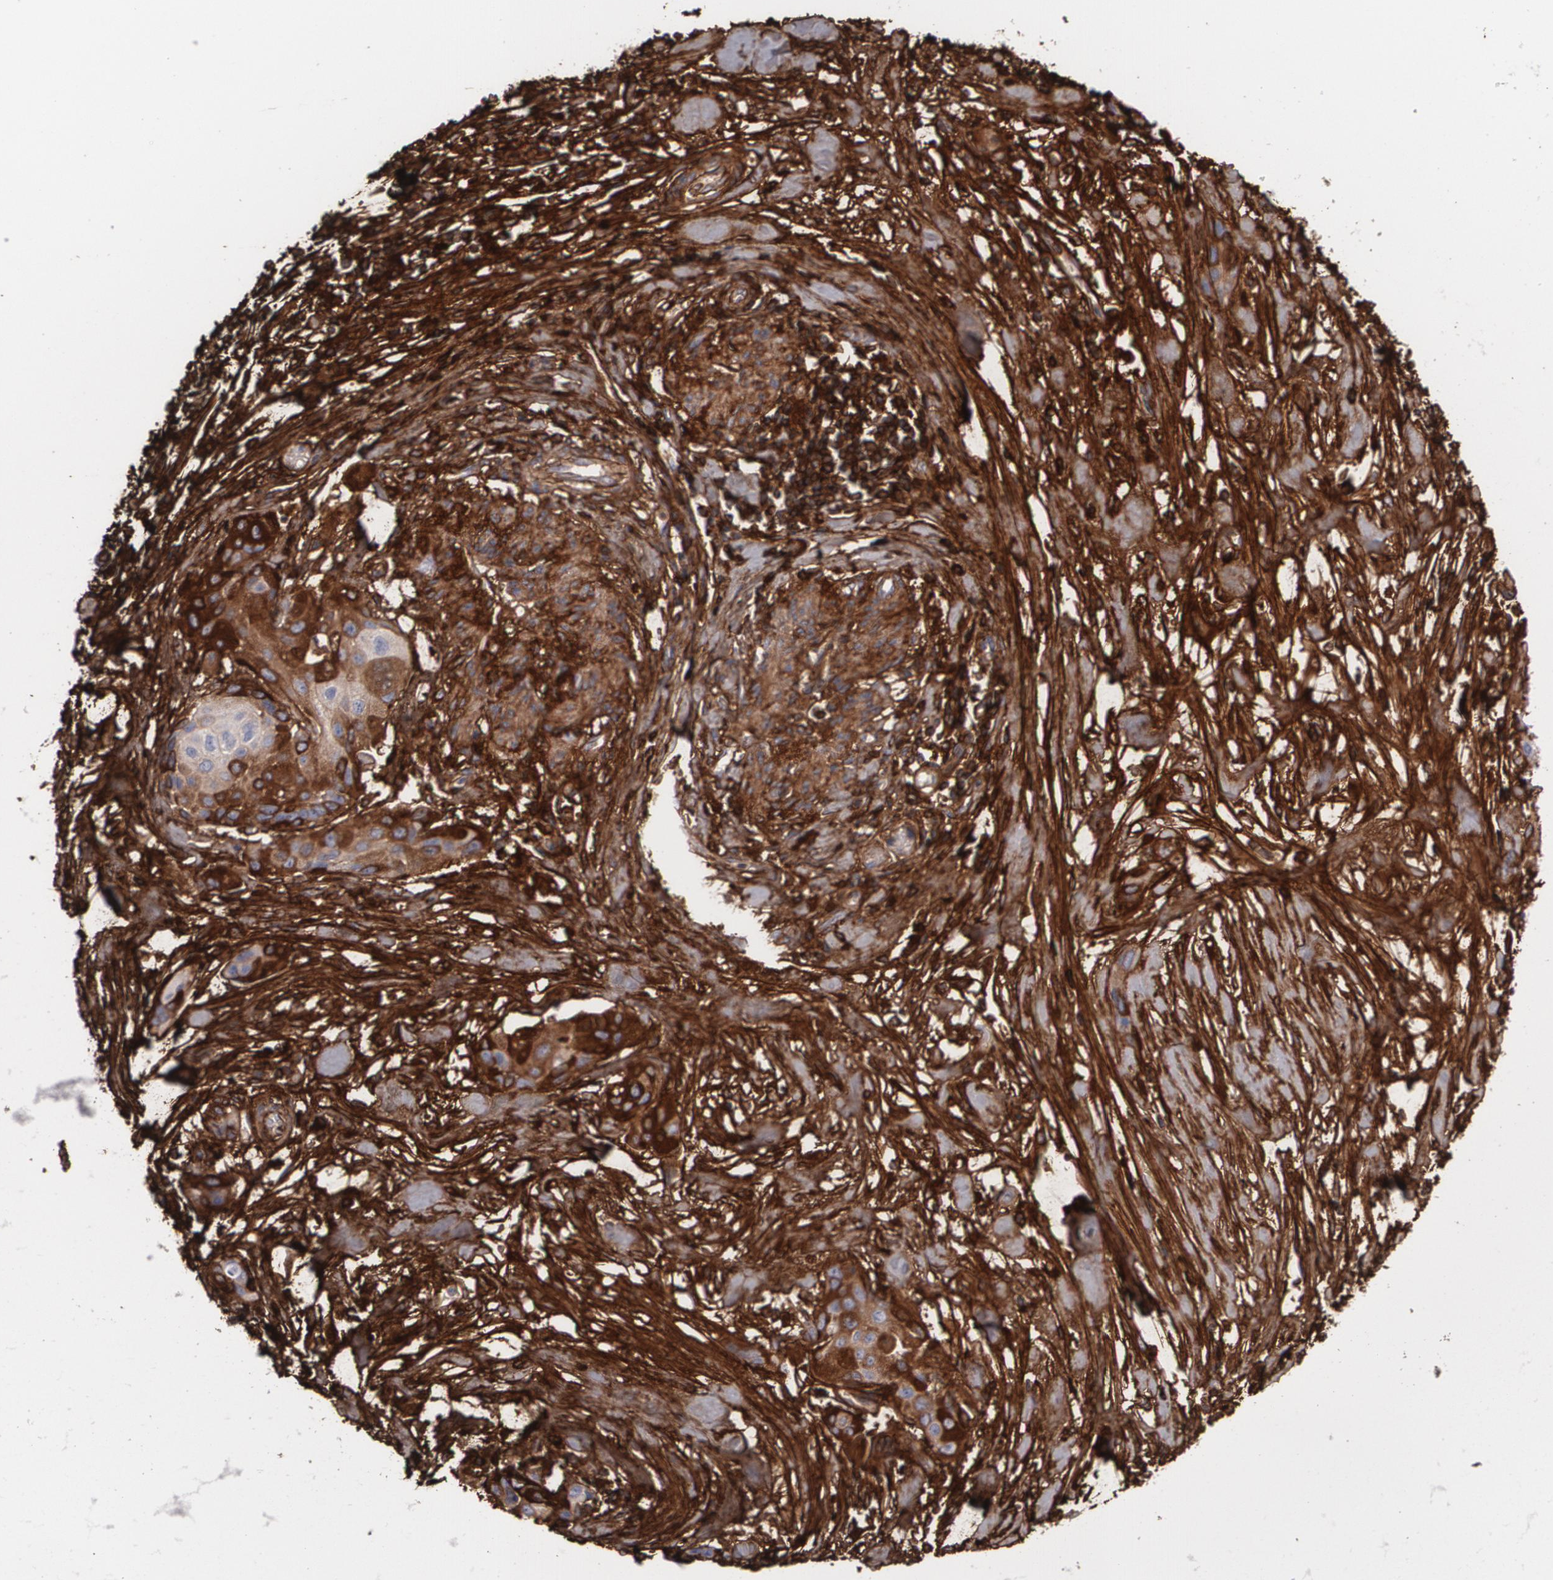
{"staining": {"intensity": "strong", "quantity": ">75%", "location": "cytoplasmic/membranous"}, "tissue": "pancreatic cancer", "cell_type": "Tumor cells", "image_type": "cancer", "snomed": [{"axis": "morphology", "description": "Adenocarcinoma, NOS"}, {"axis": "topography", "description": "Pancreas"}], "caption": "Immunohistochemical staining of adenocarcinoma (pancreatic) reveals high levels of strong cytoplasmic/membranous staining in approximately >75% of tumor cells.", "gene": "FBLN1", "patient": {"sex": "female", "age": 60}}